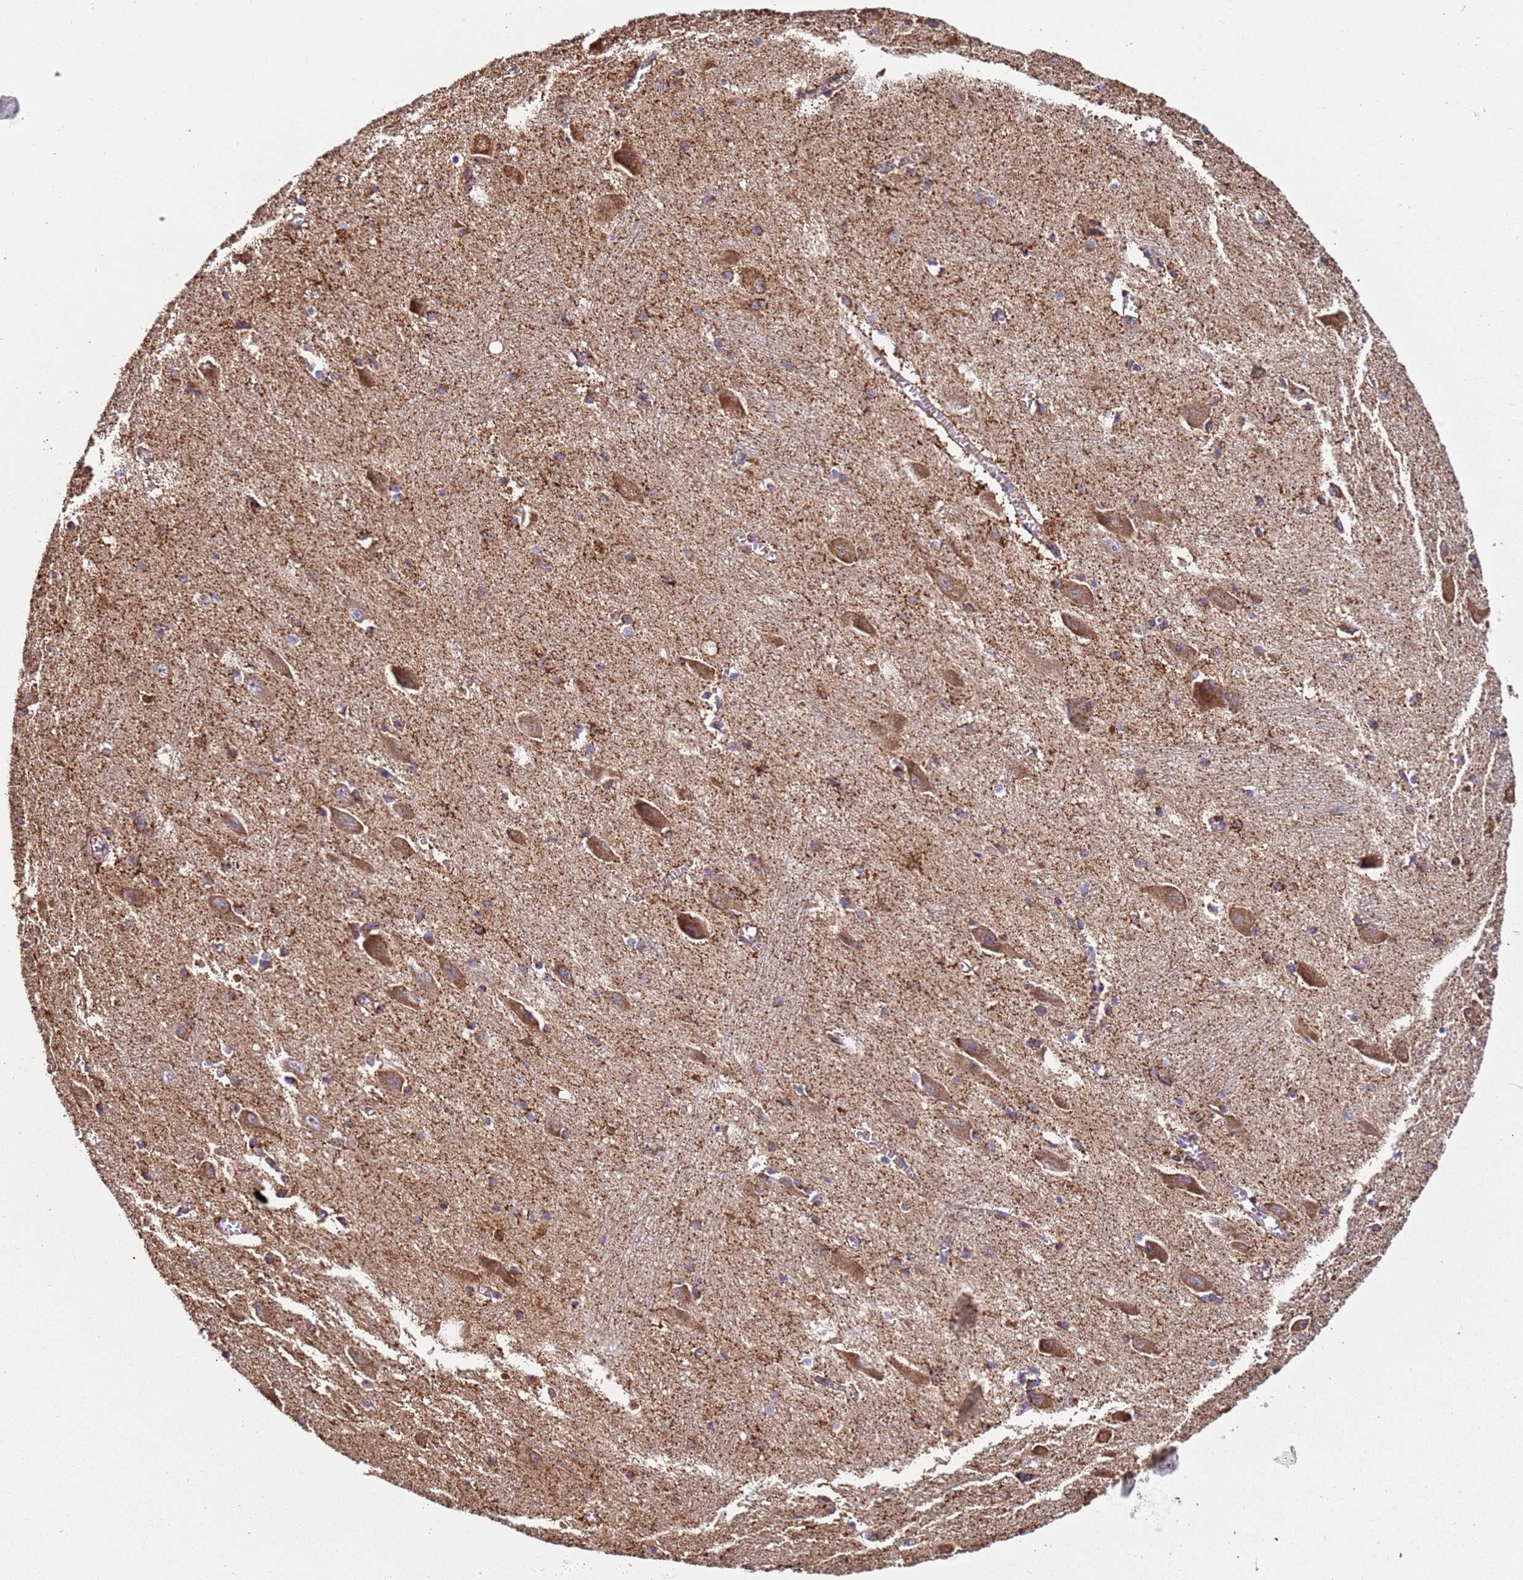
{"staining": {"intensity": "moderate", "quantity": "25%-75%", "location": "cytoplasmic/membranous"}, "tissue": "caudate", "cell_type": "Glial cells", "image_type": "normal", "snomed": [{"axis": "morphology", "description": "Normal tissue, NOS"}, {"axis": "topography", "description": "Lateral ventricle wall"}], "caption": "Moderate cytoplasmic/membranous protein positivity is identified in about 25%-75% of glial cells in caudate. The protein of interest is stained brown, and the nuclei are stained in blue (DAB (3,3'-diaminobenzidine) IHC with brightfield microscopy, high magnification).", "gene": "RMND5A", "patient": {"sex": "male", "age": 37}}